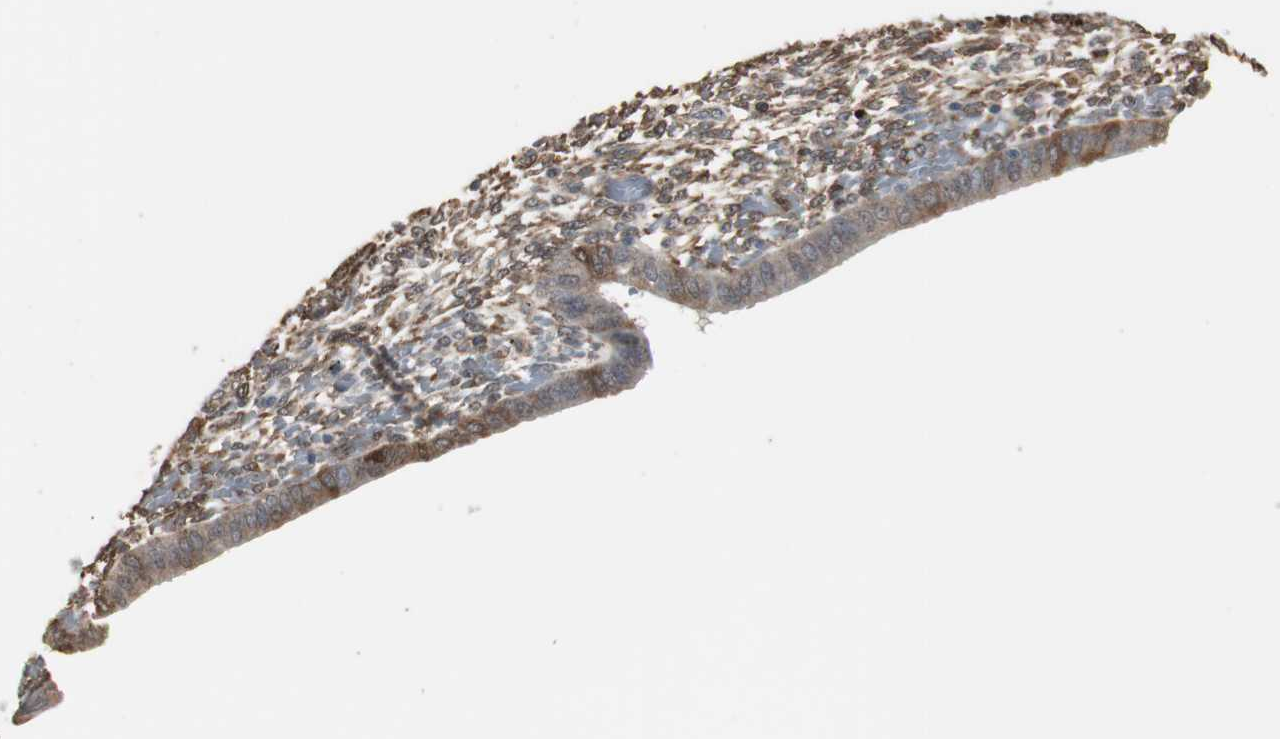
{"staining": {"intensity": "moderate", "quantity": "25%-75%", "location": "cytoplasmic/membranous"}, "tissue": "endometrium", "cell_type": "Cells in endometrial stroma", "image_type": "normal", "snomed": [{"axis": "morphology", "description": "Normal tissue, NOS"}, {"axis": "topography", "description": "Endometrium"}], "caption": "Protein expression analysis of benign human endometrium reveals moderate cytoplasmic/membranous positivity in about 25%-75% of cells in endometrial stroma. The staining was performed using DAB (3,3'-diaminobenzidine) to visualize the protein expression in brown, while the nuclei were stained in blue with hematoxylin (Magnification: 20x).", "gene": "HPRT1", "patient": {"sex": "female", "age": 42}}